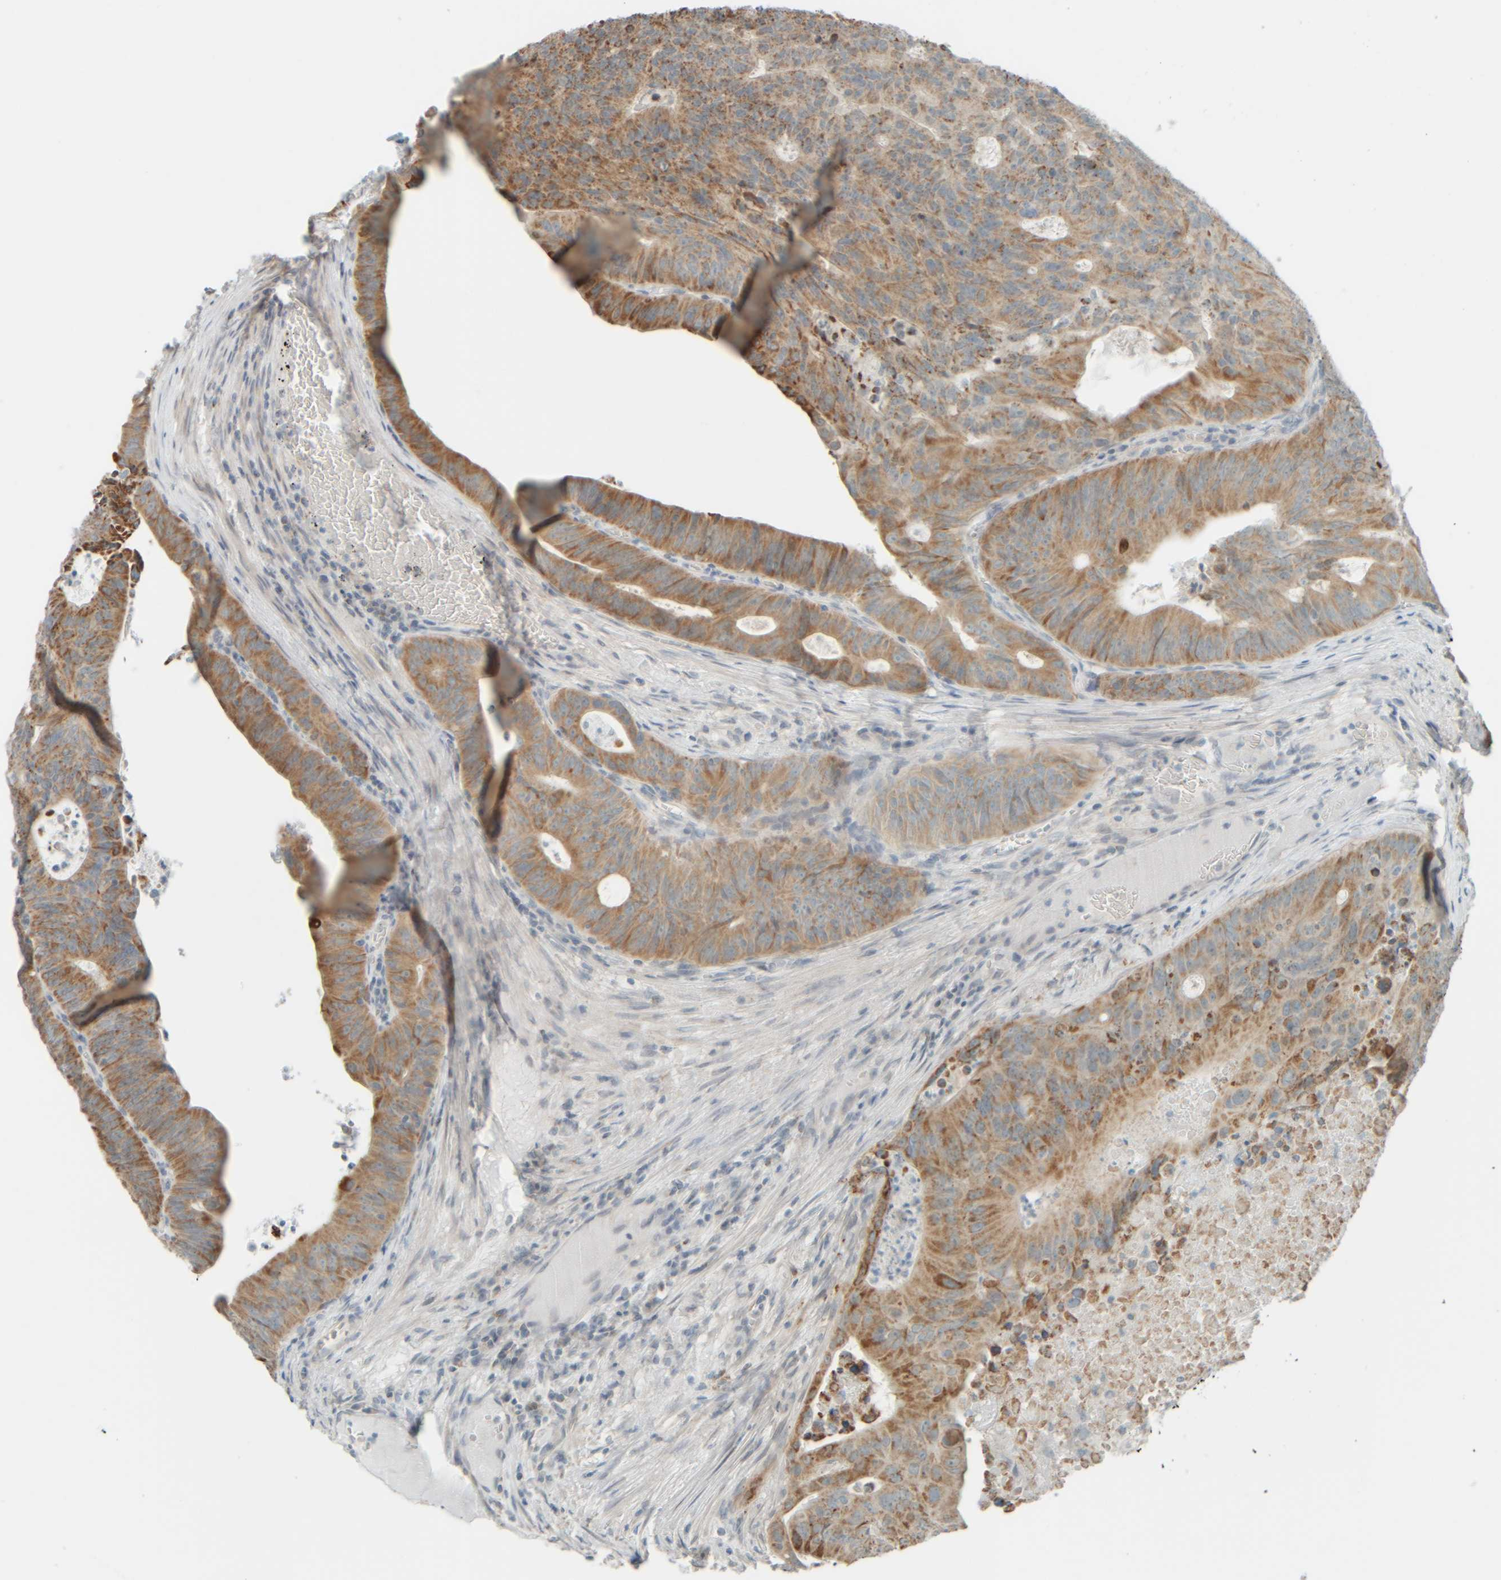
{"staining": {"intensity": "moderate", "quantity": ">75%", "location": "cytoplasmic/membranous"}, "tissue": "colorectal cancer", "cell_type": "Tumor cells", "image_type": "cancer", "snomed": [{"axis": "morphology", "description": "Adenocarcinoma, NOS"}, {"axis": "topography", "description": "Colon"}], "caption": "The histopathology image shows staining of colorectal cancer, revealing moderate cytoplasmic/membranous protein positivity (brown color) within tumor cells. (DAB IHC with brightfield microscopy, high magnification).", "gene": "PTGES3L-AARSD1", "patient": {"sex": "male", "age": 87}}